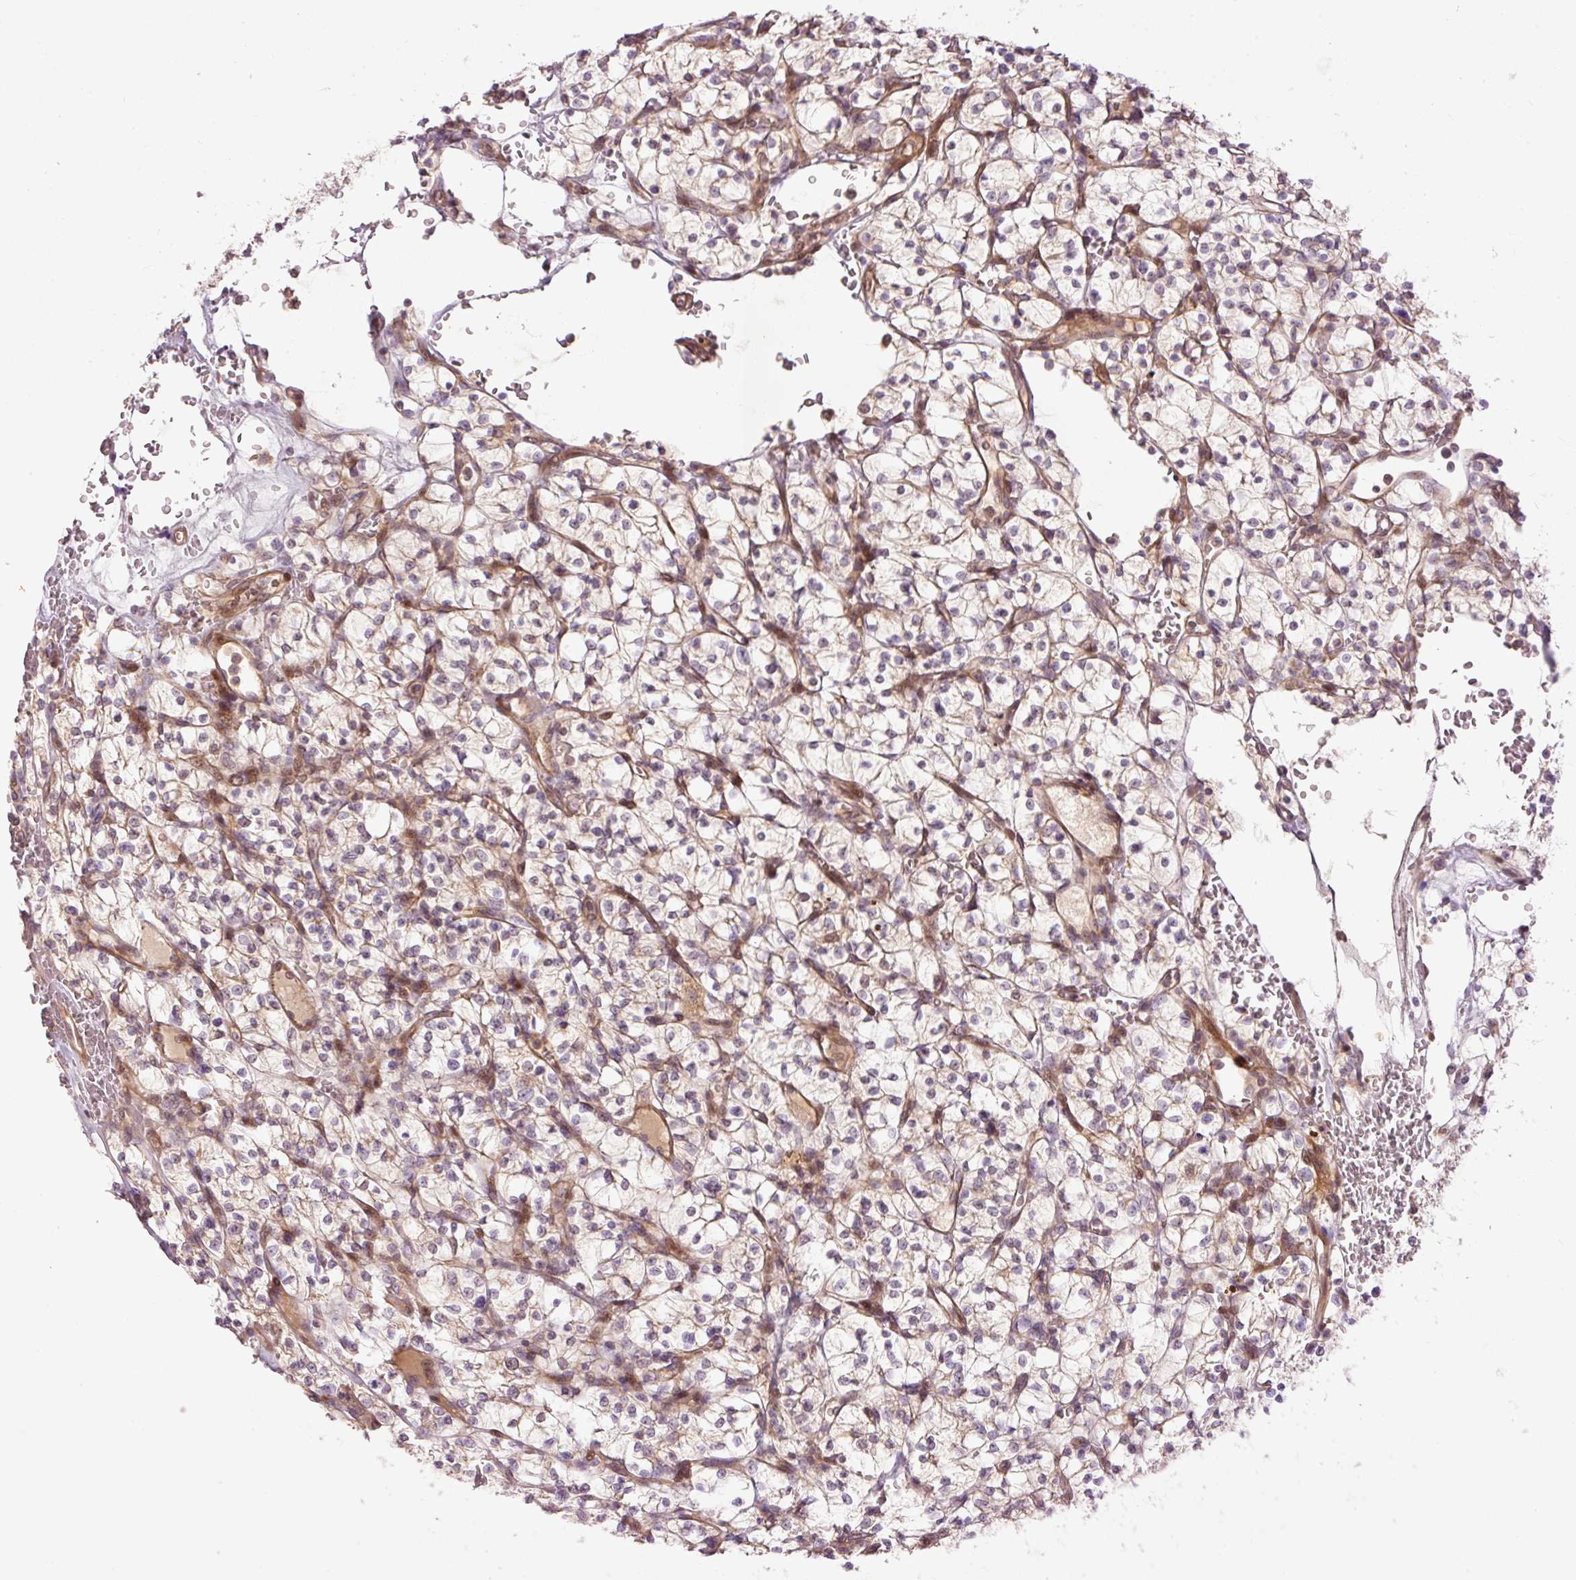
{"staining": {"intensity": "weak", "quantity": "<25%", "location": "cytoplasmic/membranous"}, "tissue": "renal cancer", "cell_type": "Tumor cells", "image_type": "cancer", "snomed": [{"axis": "morphology", "description": "Adenocarcinoma, NOS"}, {"axis": "topography", "description": "Kidney"}], "caption": "Human renal adenocarcinoma stained for a protein using immunohistochemistry (IHC) exhibits no expression in tumor cells.", "gene": "SLC29A3", "patient": {"sex": "female", "age": 64}}